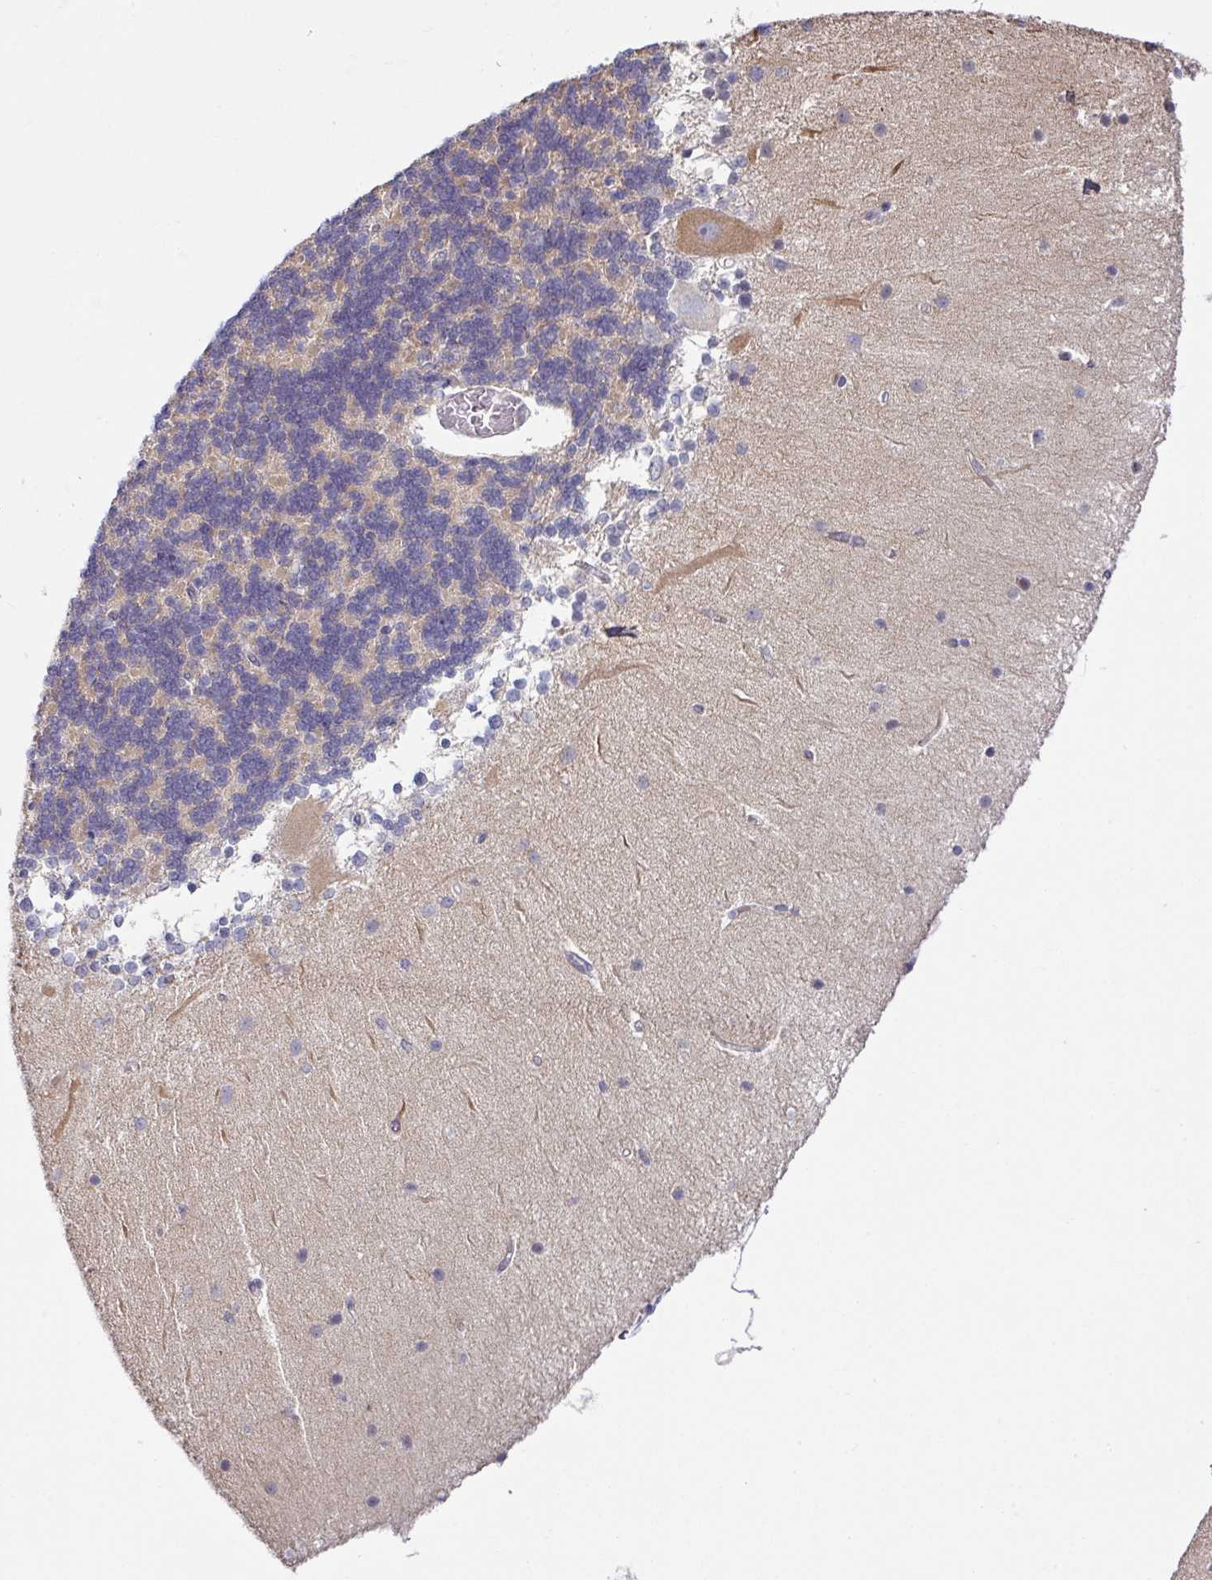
{"staining": {"intensity": "negative", "quantity": "none", "location": "none"}, "tissue": "cerebellum", "cell_type": "Cells in granular layer", "image_type": "normal", "snomed": [{"axis": "morphology", "description": "Normal tissue, NOS"}, {"axis": "topography", "description": "Cerebellum"}], "caption": "Protein analysis of normal cerebellum shows no significant positivity in cells in granular layer.", "gene": "TMED5", "patient": {"sex": "female", "age": 54}}